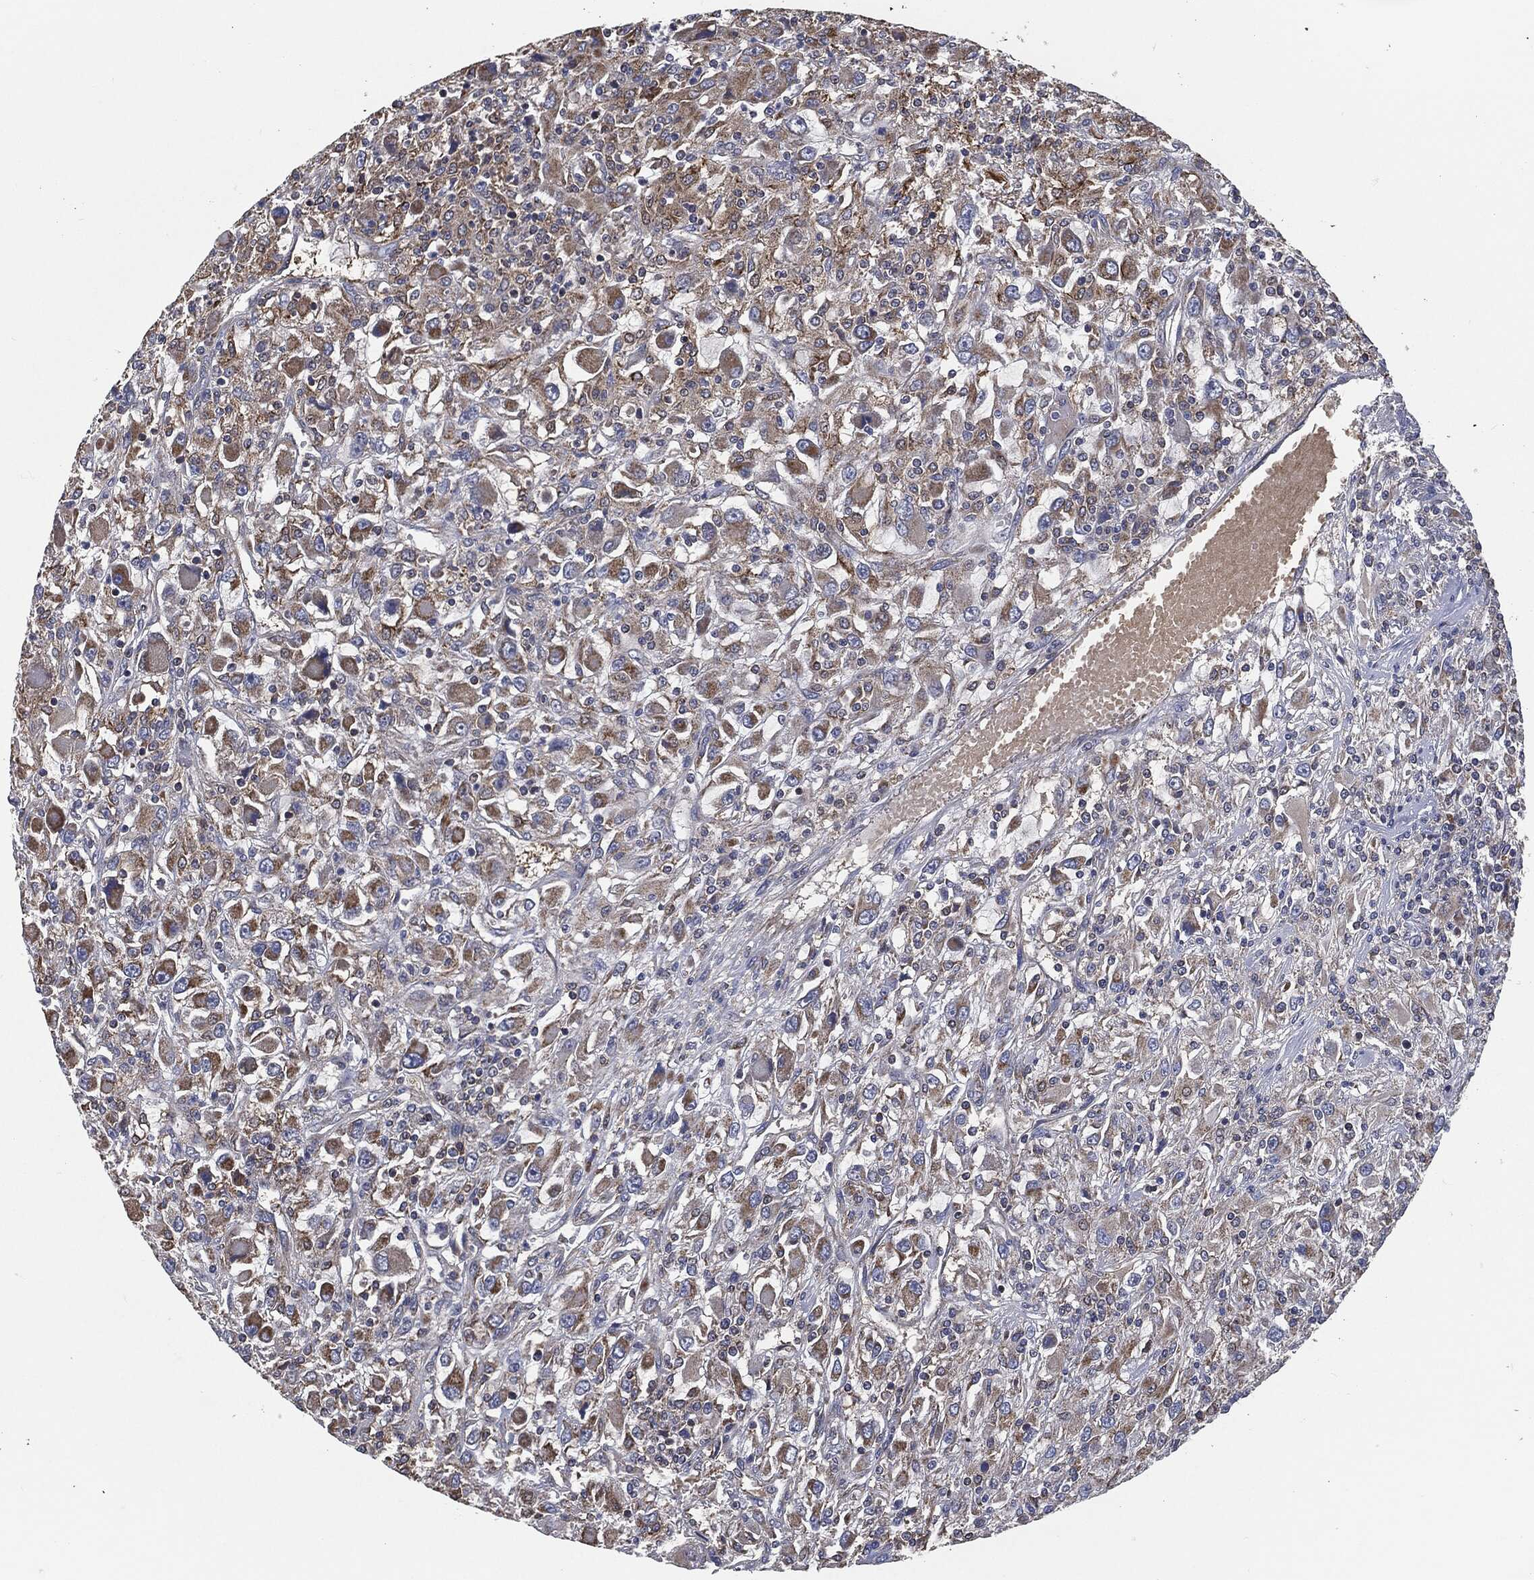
{"staining": {"intensity": "moderate", "quantity": "25%-75%", "location": "cytoplasmic/membranous"}, "tissue": "renal cancer", "cell_type": "Tumor cells", "image_type": "cancer", "snomed": [{"axis": "morphology", "description": "Adenocarcinoma, NOS"}, {"axis": "topography", "description": "Kidney"}], "caption": "Renal cancer stained for a protein (brown) reveals moderate cytoplasmic/membranous positive positivity in approximately 25%-75% of tumor cells.", "gene": "PRDX4", "patient": {"sex": "female", "age": 67}}